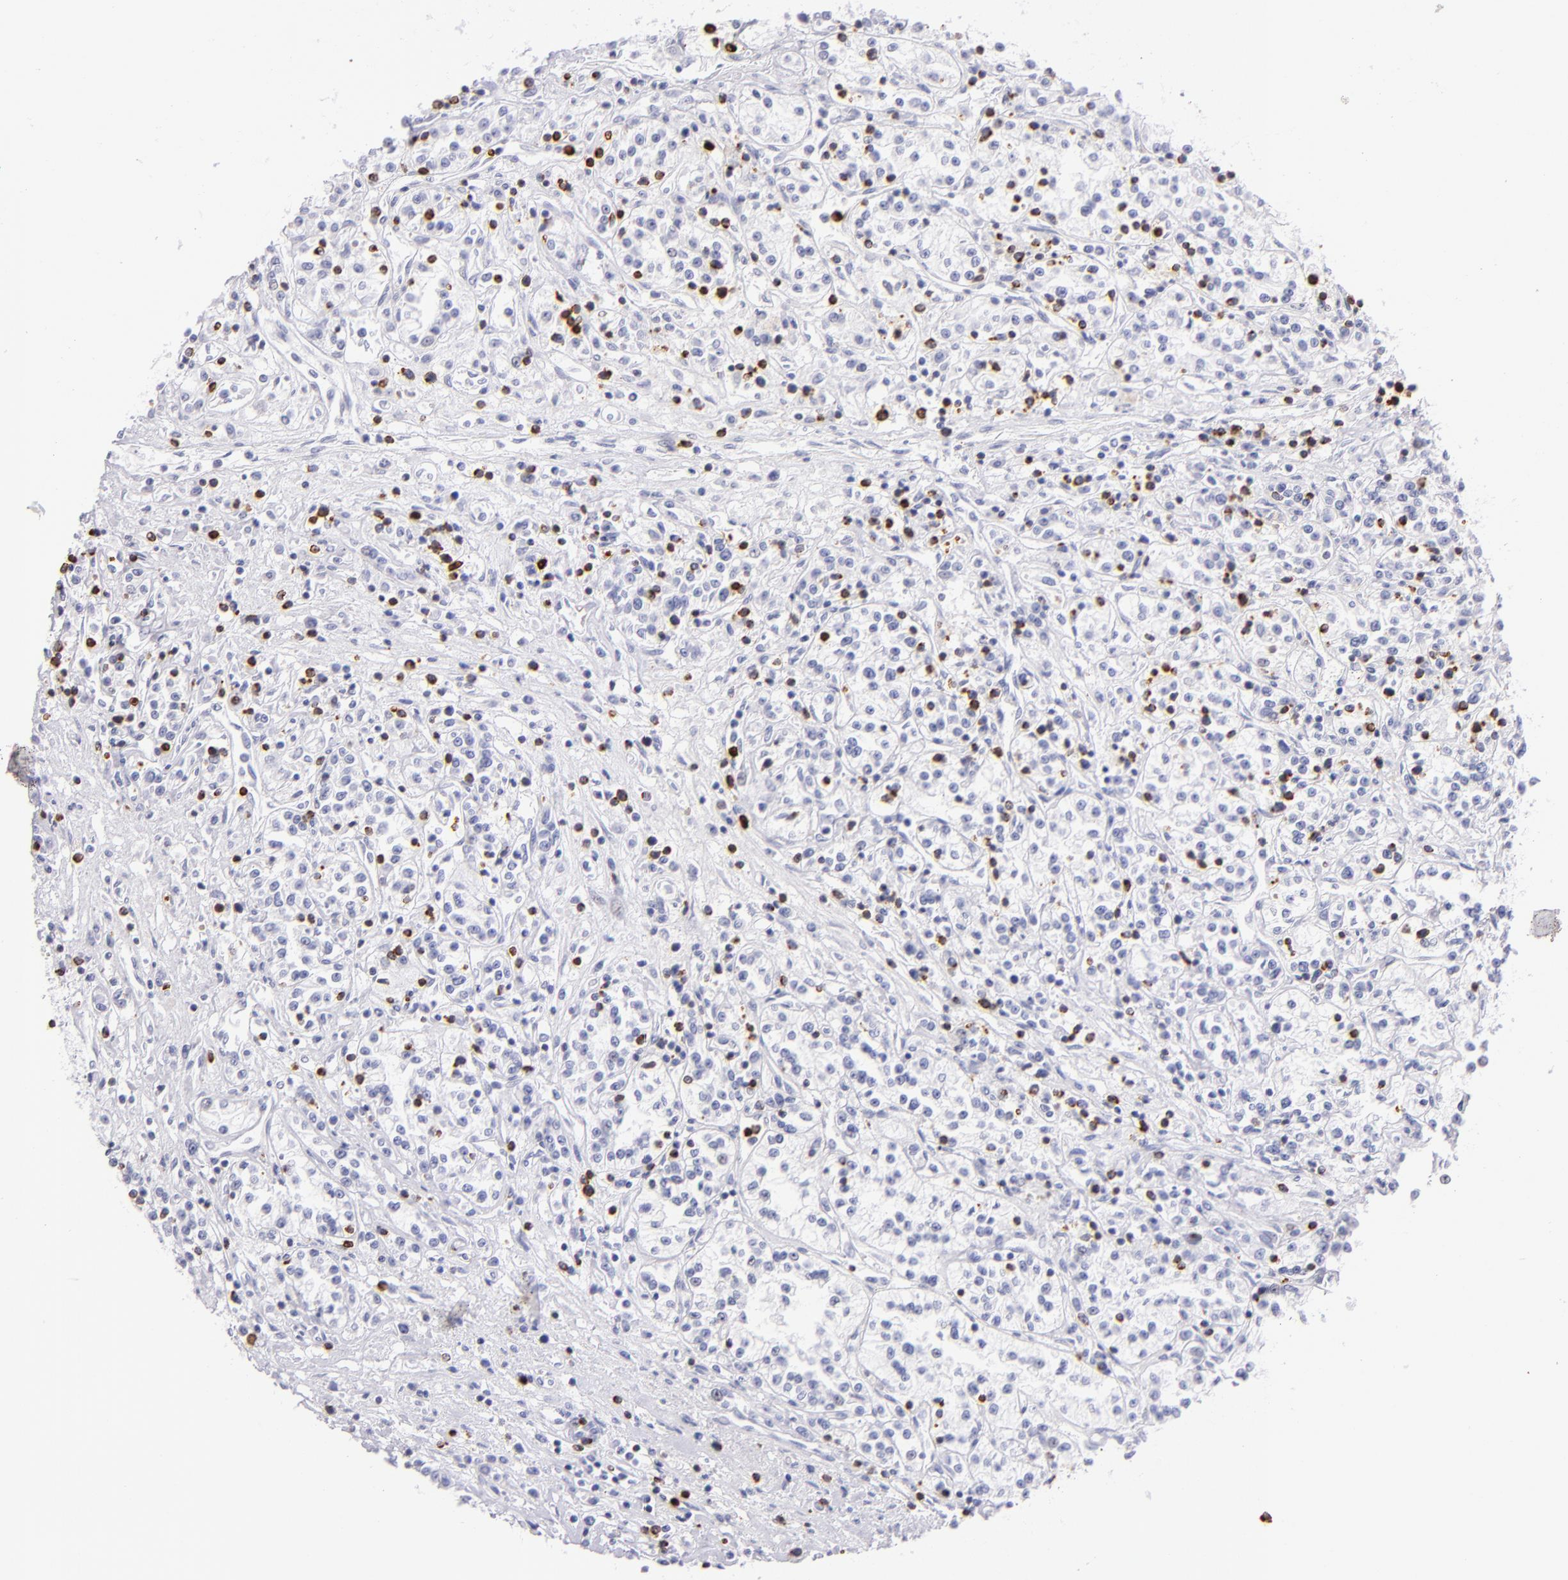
{"staining": {"intensity": "negative", "quantity": "none", "location": "none"}, "tissue": "renal cancer", "cell_type": "Tumor cells", "image_type": "cancer", "snomed": [{"axis": "morphology", "description": "Adenocarcinoma, NOS"}, {"axis": "topography", "description": "Kidney"}], "caption": "Immunohistochemical staining of renal cancer displays no significant expression in tumor cells.", "gene": "PRF1", "patient": {"sex": "female", "age": 76}}